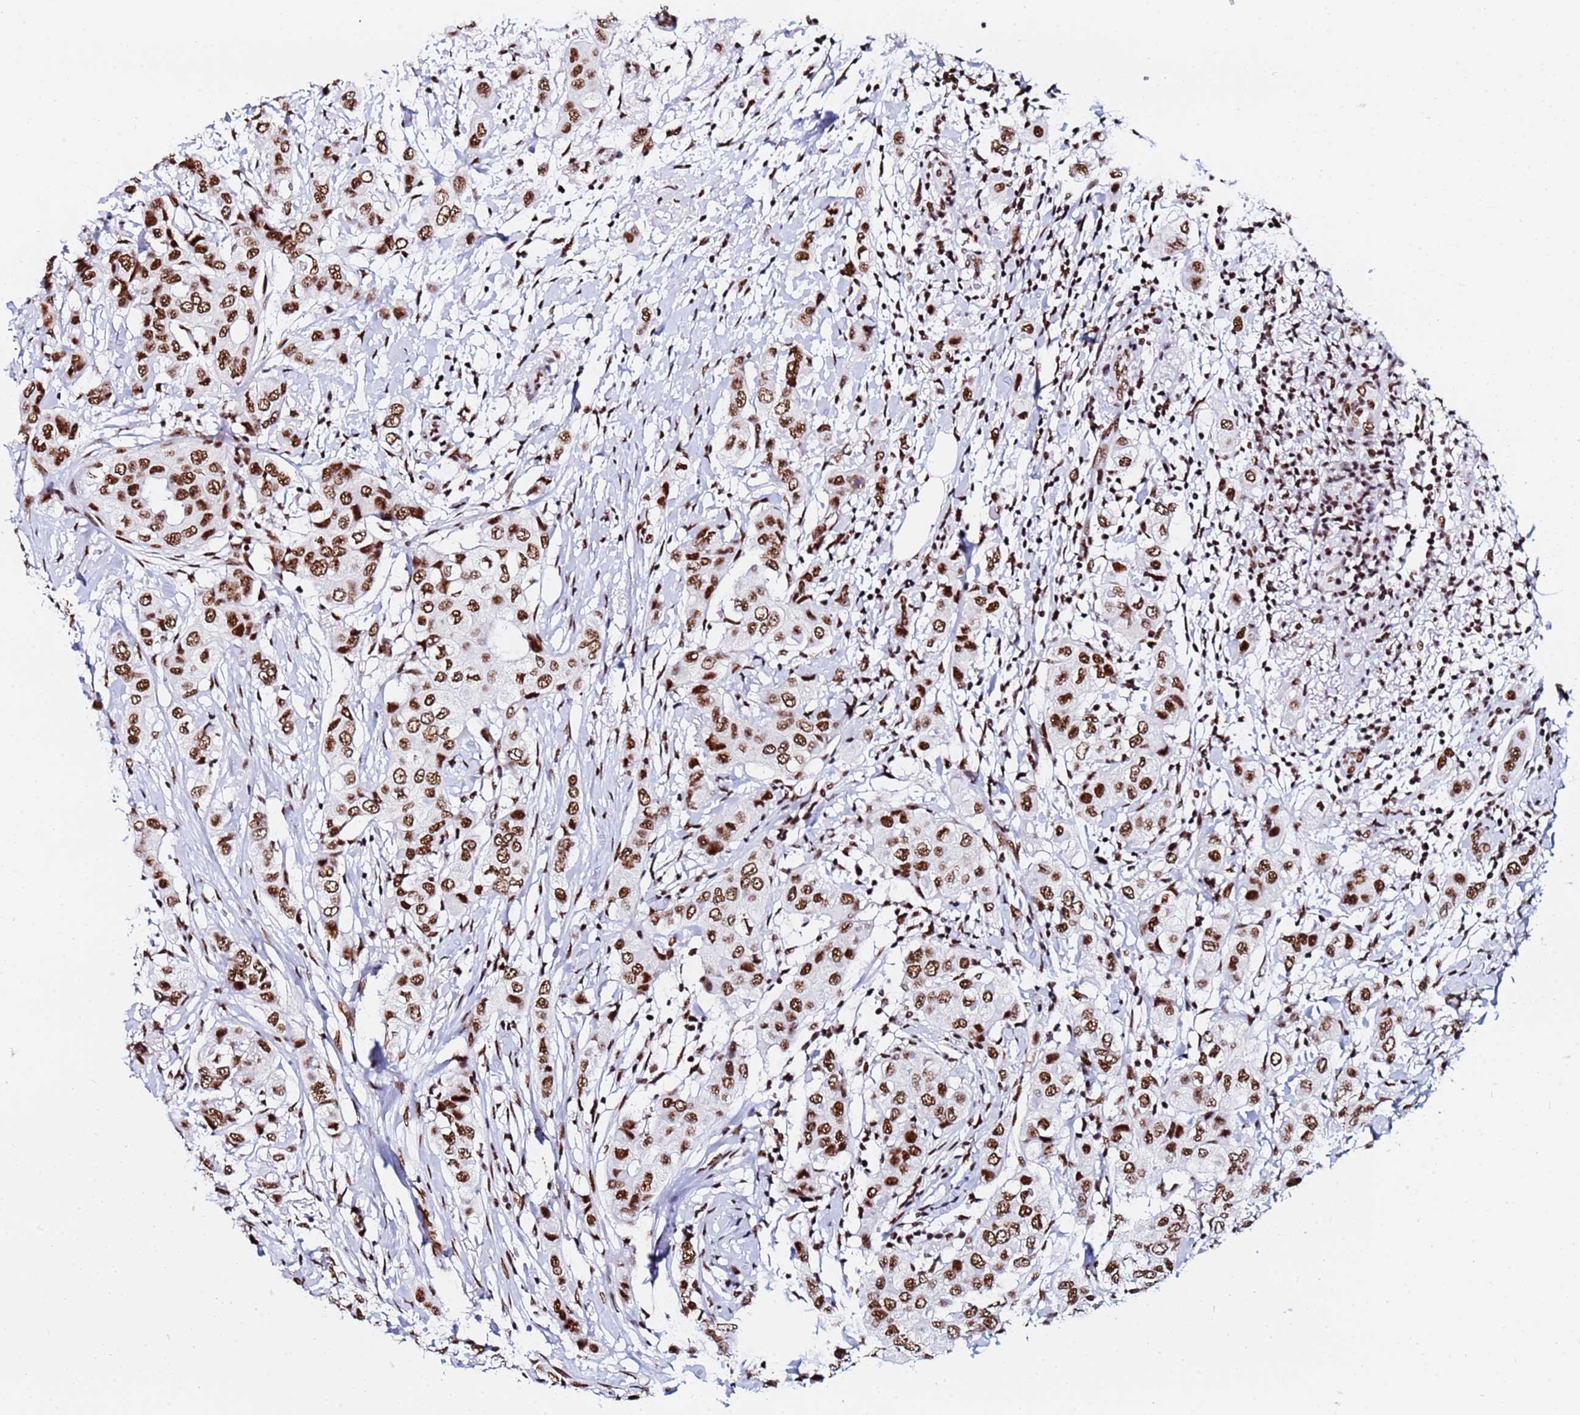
{"staining": {"intensity": "strong", "quantity": ">75%", "location": "nuclear"}, "tissue": "breast cancer", "cell_type": "Tumor cells", "image_type": "cancer", "snomed": [{"axis": "morphology", "description": "Lobular carcinoma"}, {"axis": "topography", "description": "Breast"}], "caption": "A high amount of strong nuclear expression is identified in approximately >75% of tumor cells in breast cancer tissue.", "gene": "SNRPA1", "patient": {"sex": "female", "age": 51}}